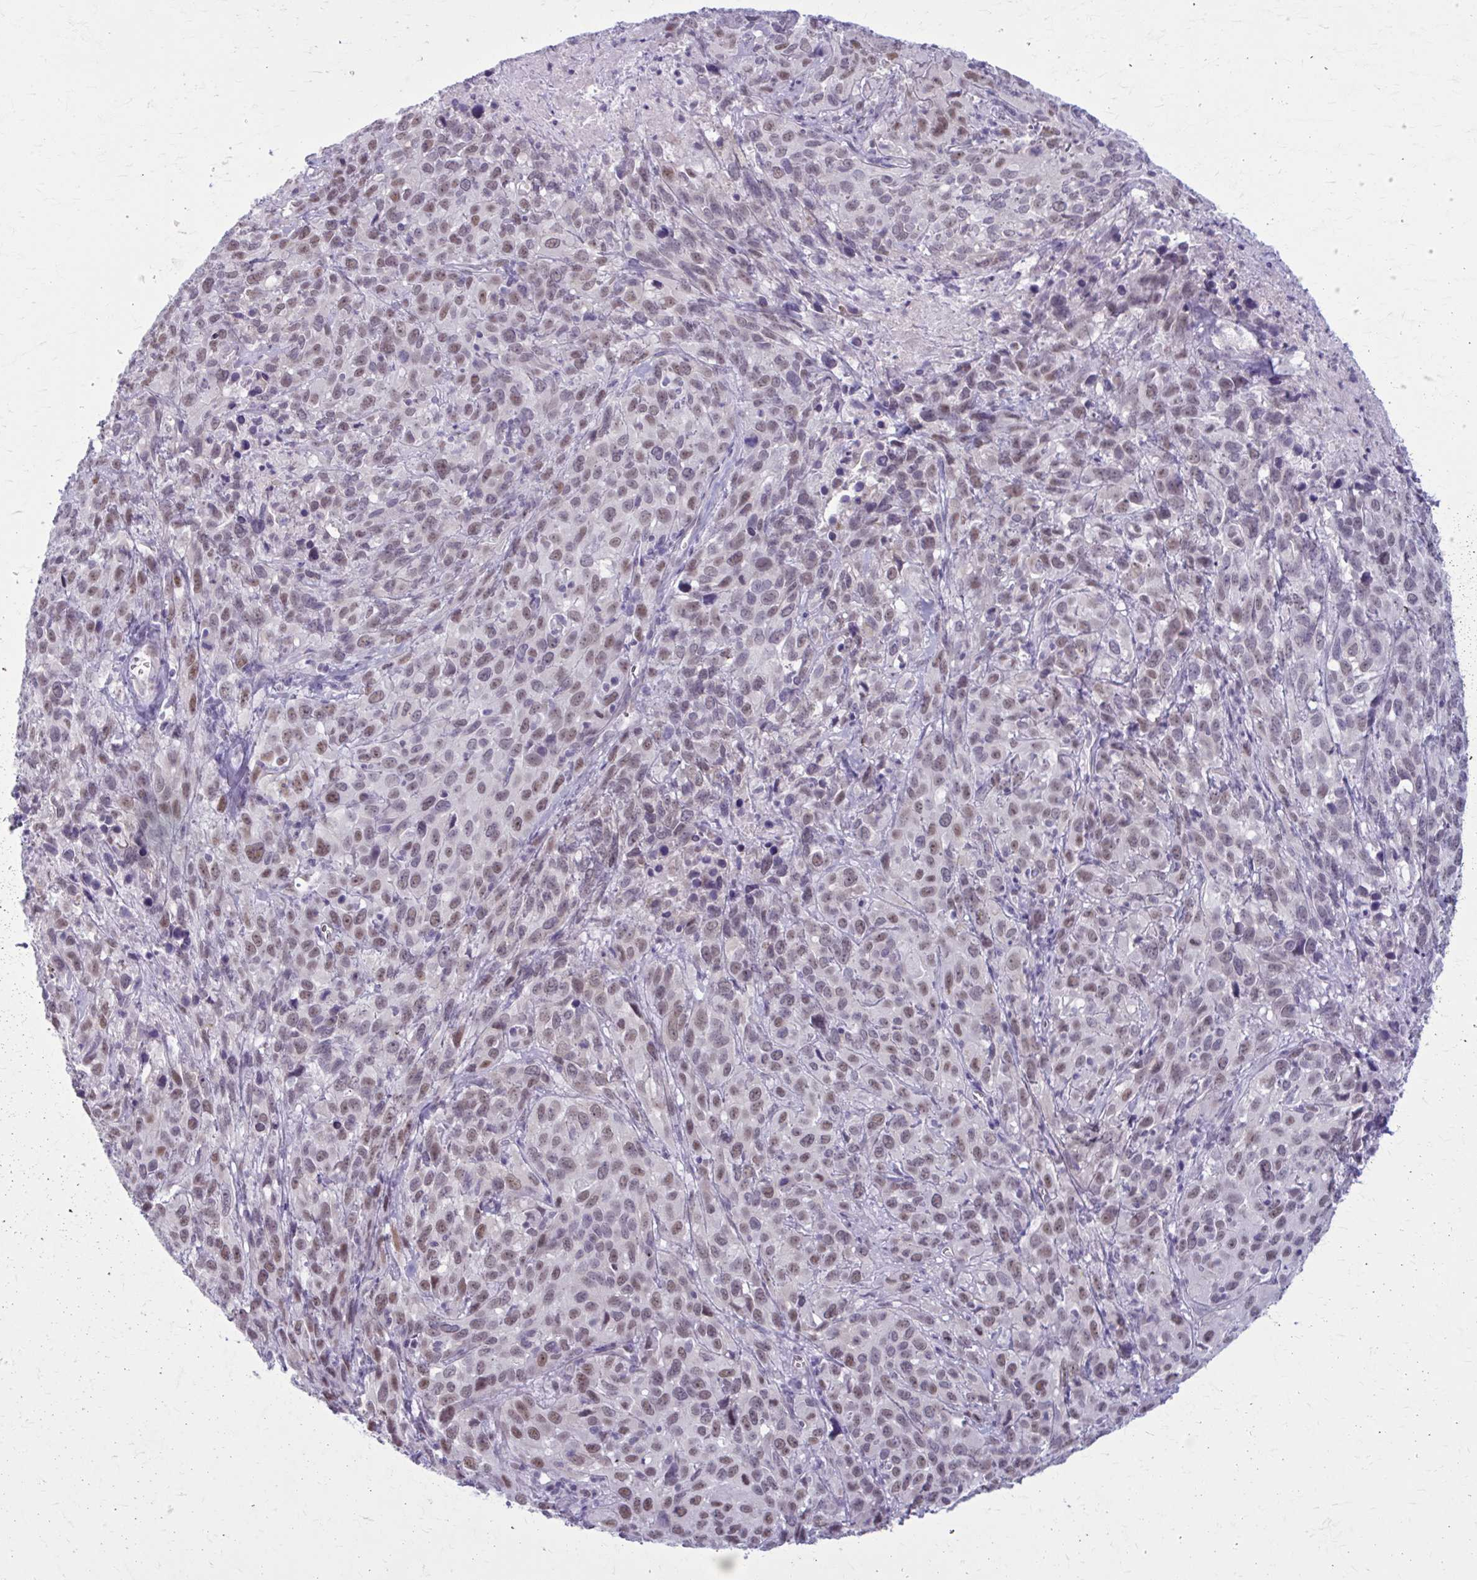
{"staining": {"intensity": "weak", "quantity": ">75%", "location": "nuclear"}, "tissue": "cervical cancer", "cell_type": "Tumor cells", "image_type": "cancer", "snomed": [{"axis": "morphology", "description": "Normal tissue, NOS"}, {"axis": "morphology", "description": "Squamous cell carcinoma, NOS"}, {"axis": "topography", "description": "Cervix"}], "caption": "A high-resolution photomicrograph shows immunohistochemistry (IHC) staining of cervical cancer, which demonstrates weak nuclear positivity in about >75% of tumor cells.", "gene": "NUMBL", "patient": {"sex": "female", "age": 51}}